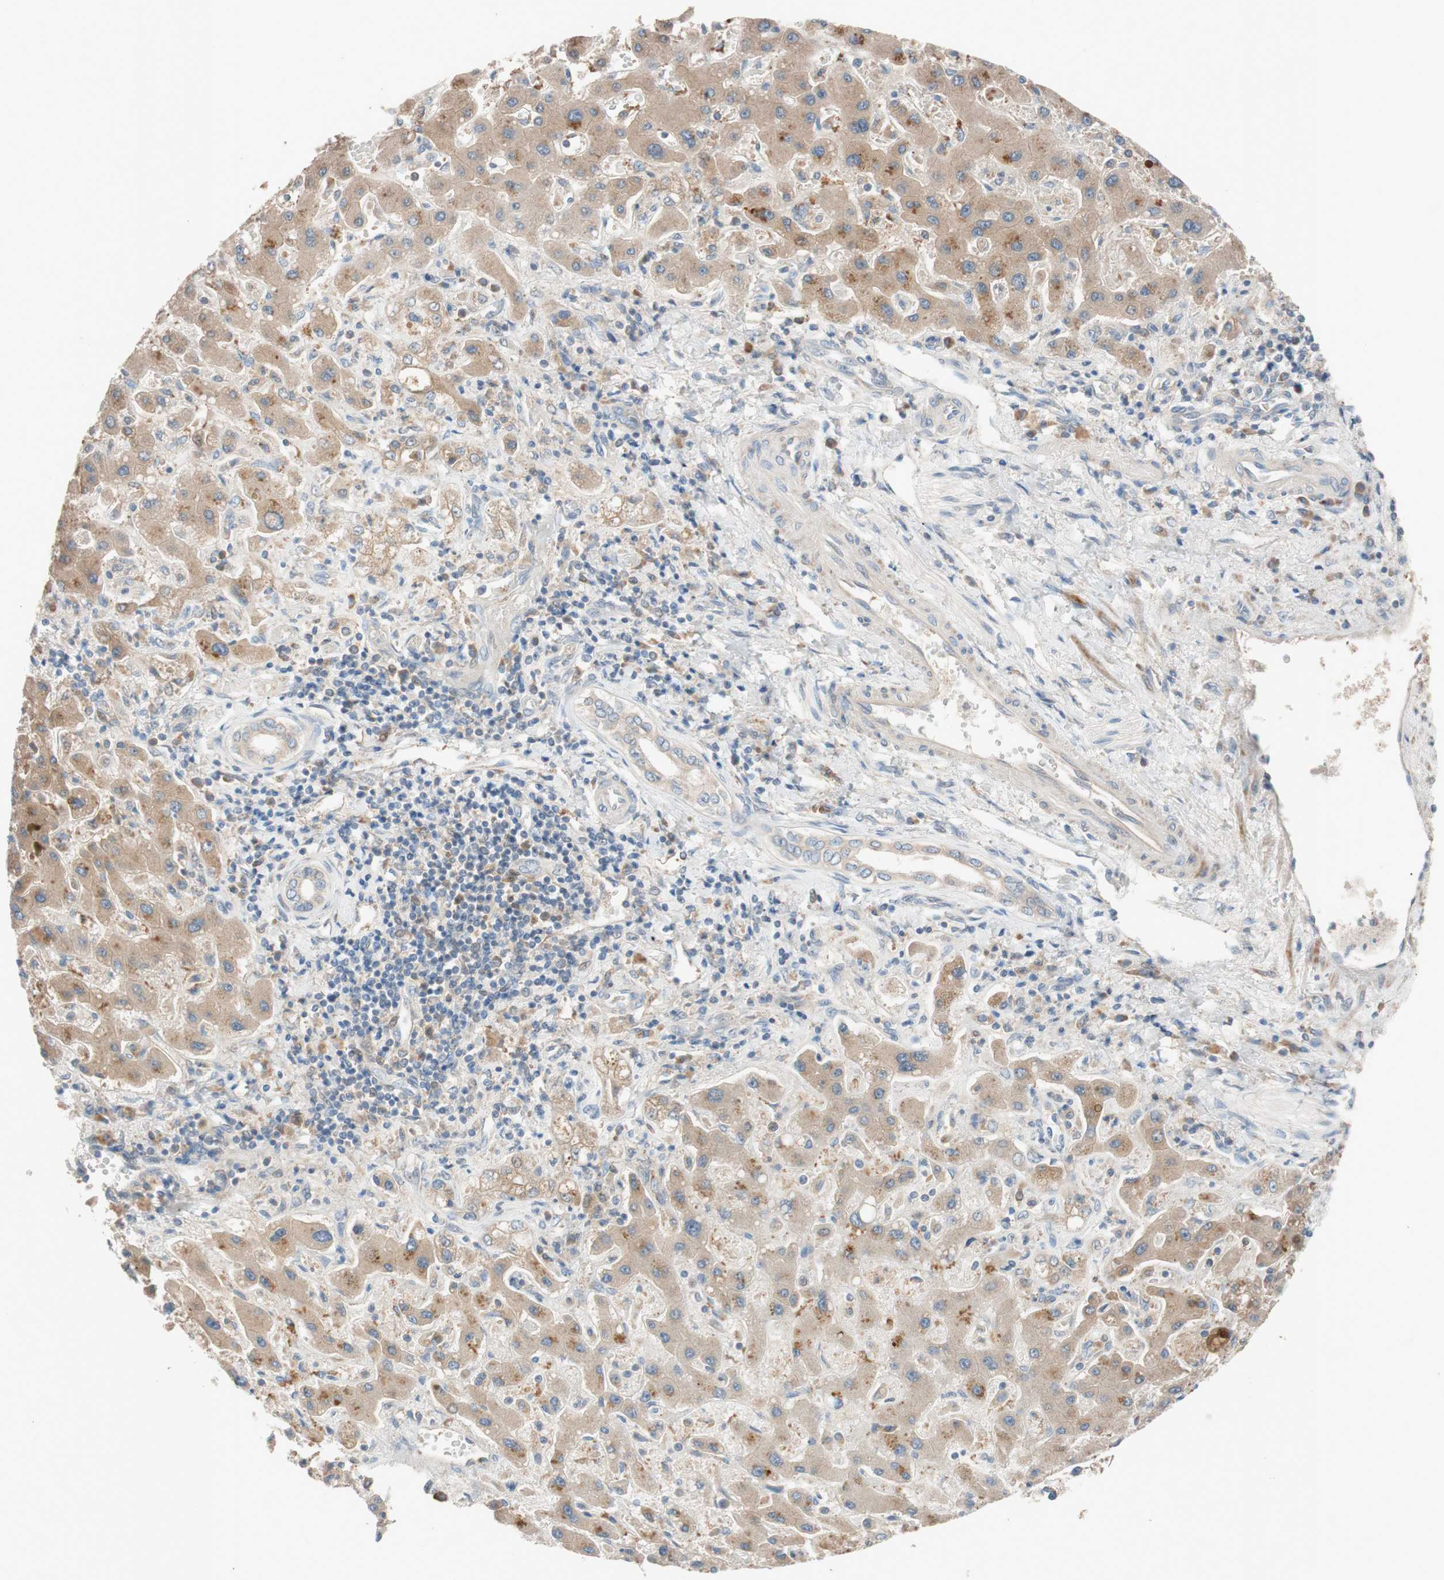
{"staining": {"intensity": "moderate", "quantity": ">75%", "location": "cytoplasmic/membranous"}, "tissue": "liver cancer", "cell_type": "Tumor cells", "image_type": "cancer", "snomed": [{"axis": "morphology", "description": "Cholangiocarcinoma"}, {"axis": "topography", "description": "Liver"}], "caption": "DAB (3,3'-diaminobenzidine) immunohistochemical staining of human cholangiocarcinoma (liver) reveals moderate cytoplasmic/membranous protein positivity in about >75% of tumor cells.", "gene": "FAAH", "patient": {"sex": "male", "age": 50}}